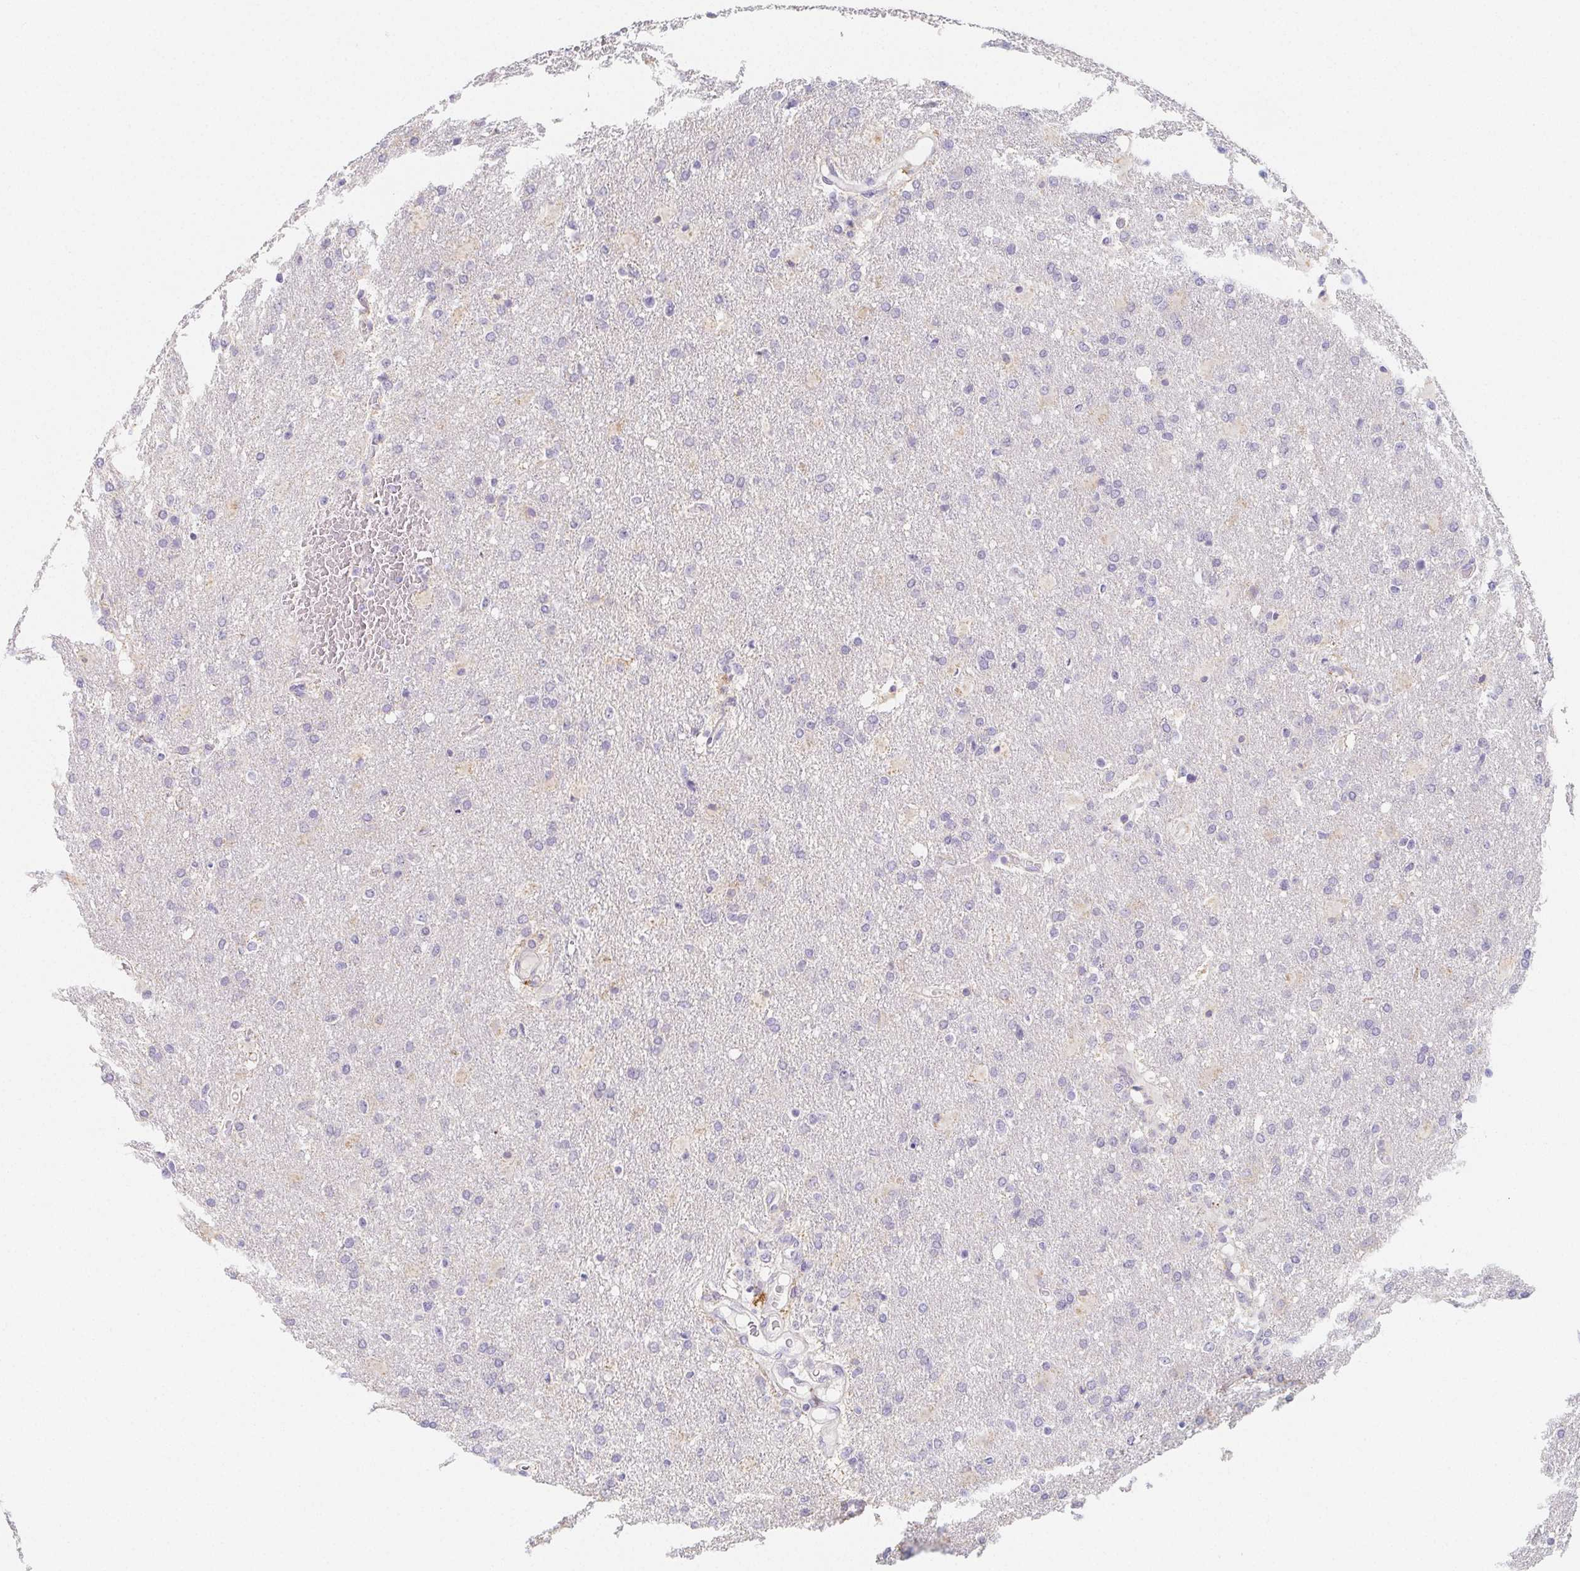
{"staining": {"intensity": "negative", "quantity": "none", "location": "none"}, "tissue": "glioma", "cell_type": "Tumor cells", "image_type": "cancer", "snomed": [{"axis": "morphology", "description": "Glioma, malignant, High grade"}, {"axis": "topography", "description": "Brain"}], "caption": "The immunohistochemistry histopathology image has no significant staining in tumor cells of malignant high-grade glioma tissue.", "gene": "GLIPR1L1", "patient": {"sex": "male", "age": 68}}